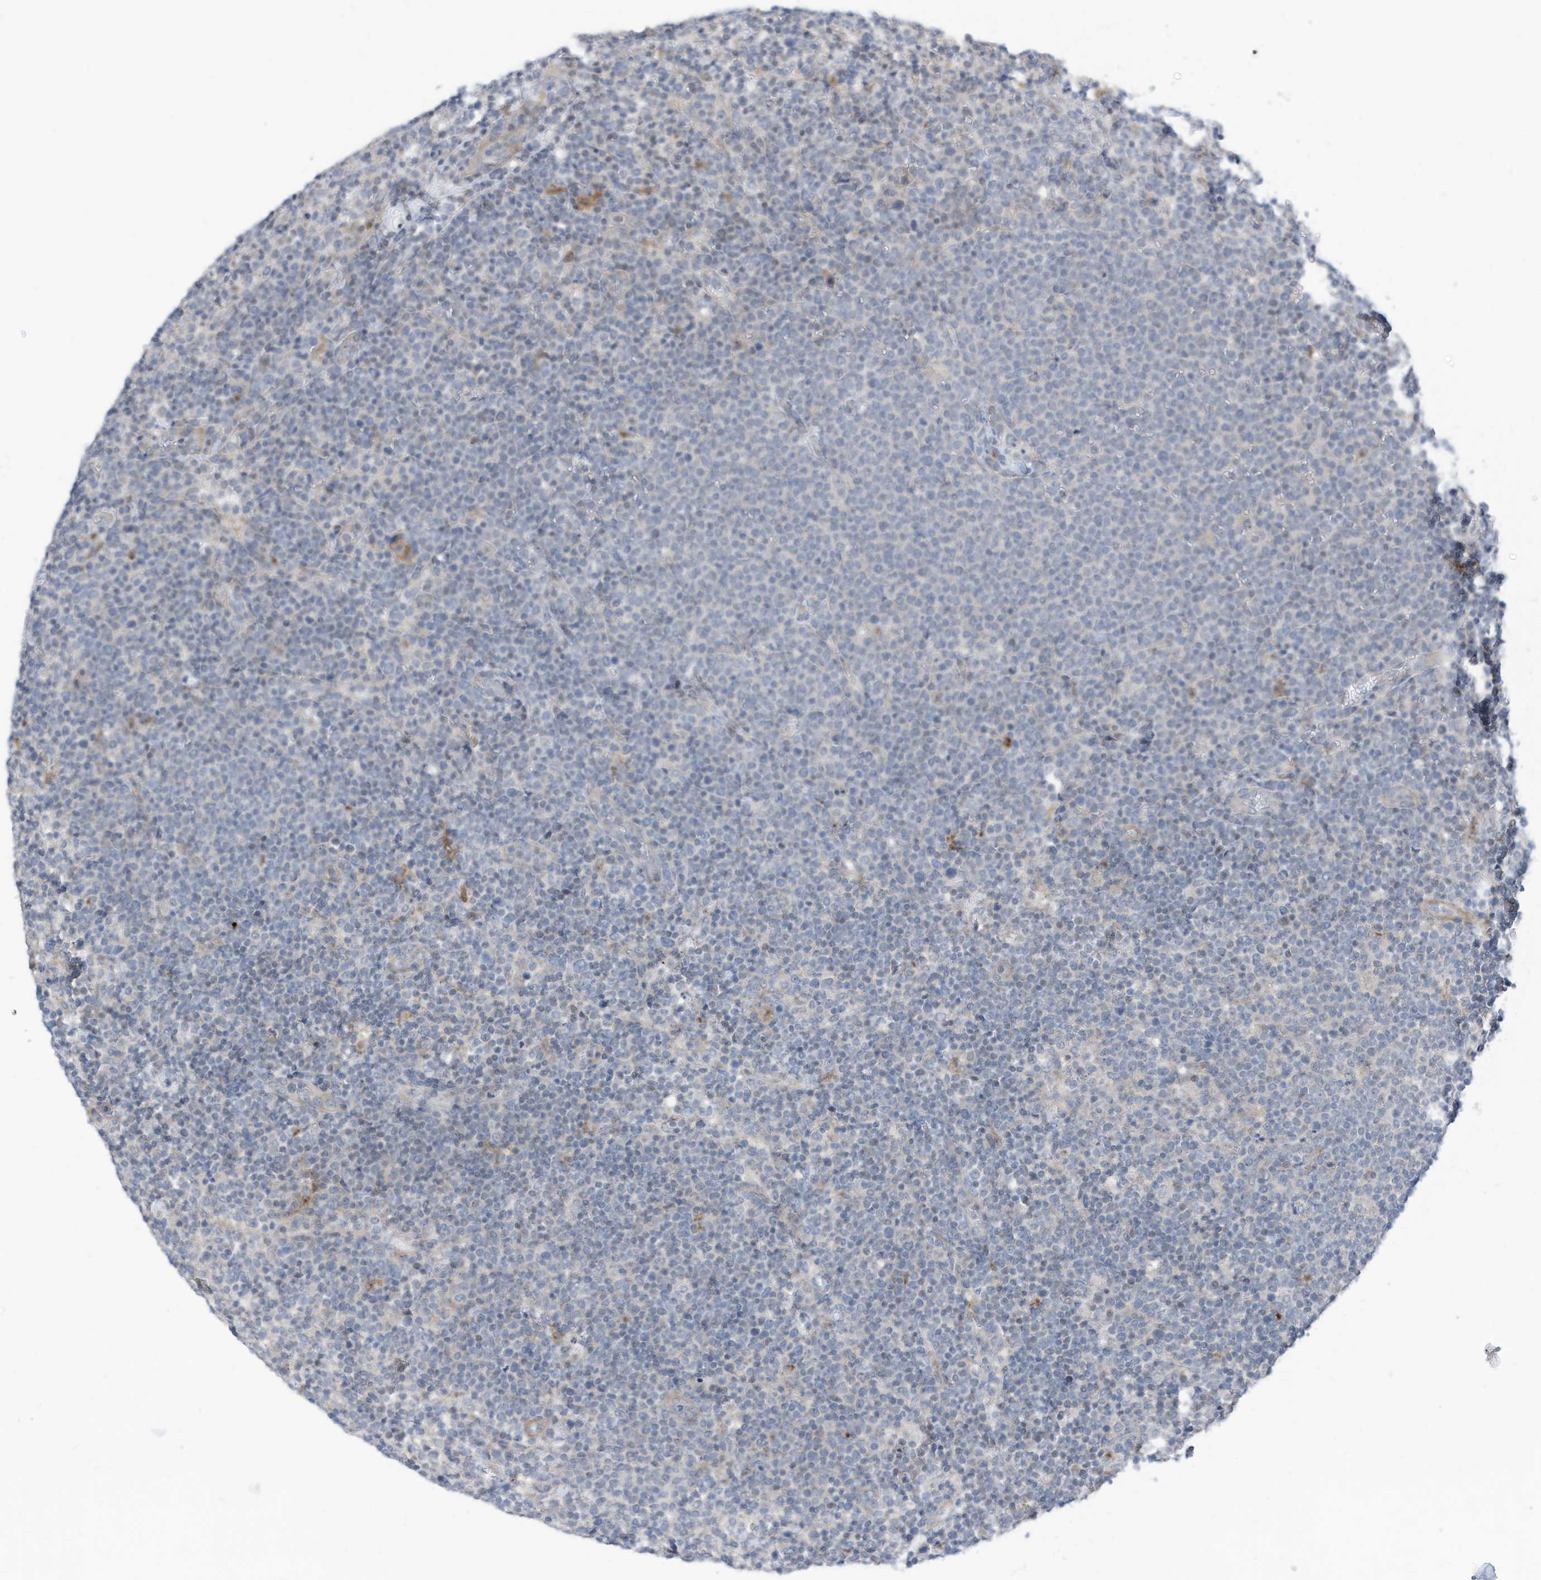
{"staining": {"intensity": "negative", "quantity": "none", "location": "none"}, "tissue": "lymphoma", "cell_type": "Tumor cells", "image_type": "cancer", "snomed": [{"axis": "morphology", "description": "Malignant lymphoma, non-Hodgkin's type, High grade"}, {"axis": "topography", "description": "Lymph node"}], "caption": "A high-resolution micrograph shows immunohistochemistry staining of lymphoma, which shows no significant positivity in tumor cells.", "gene": "GPATCH3", "patient": {"sex": "male", "age": 61}}